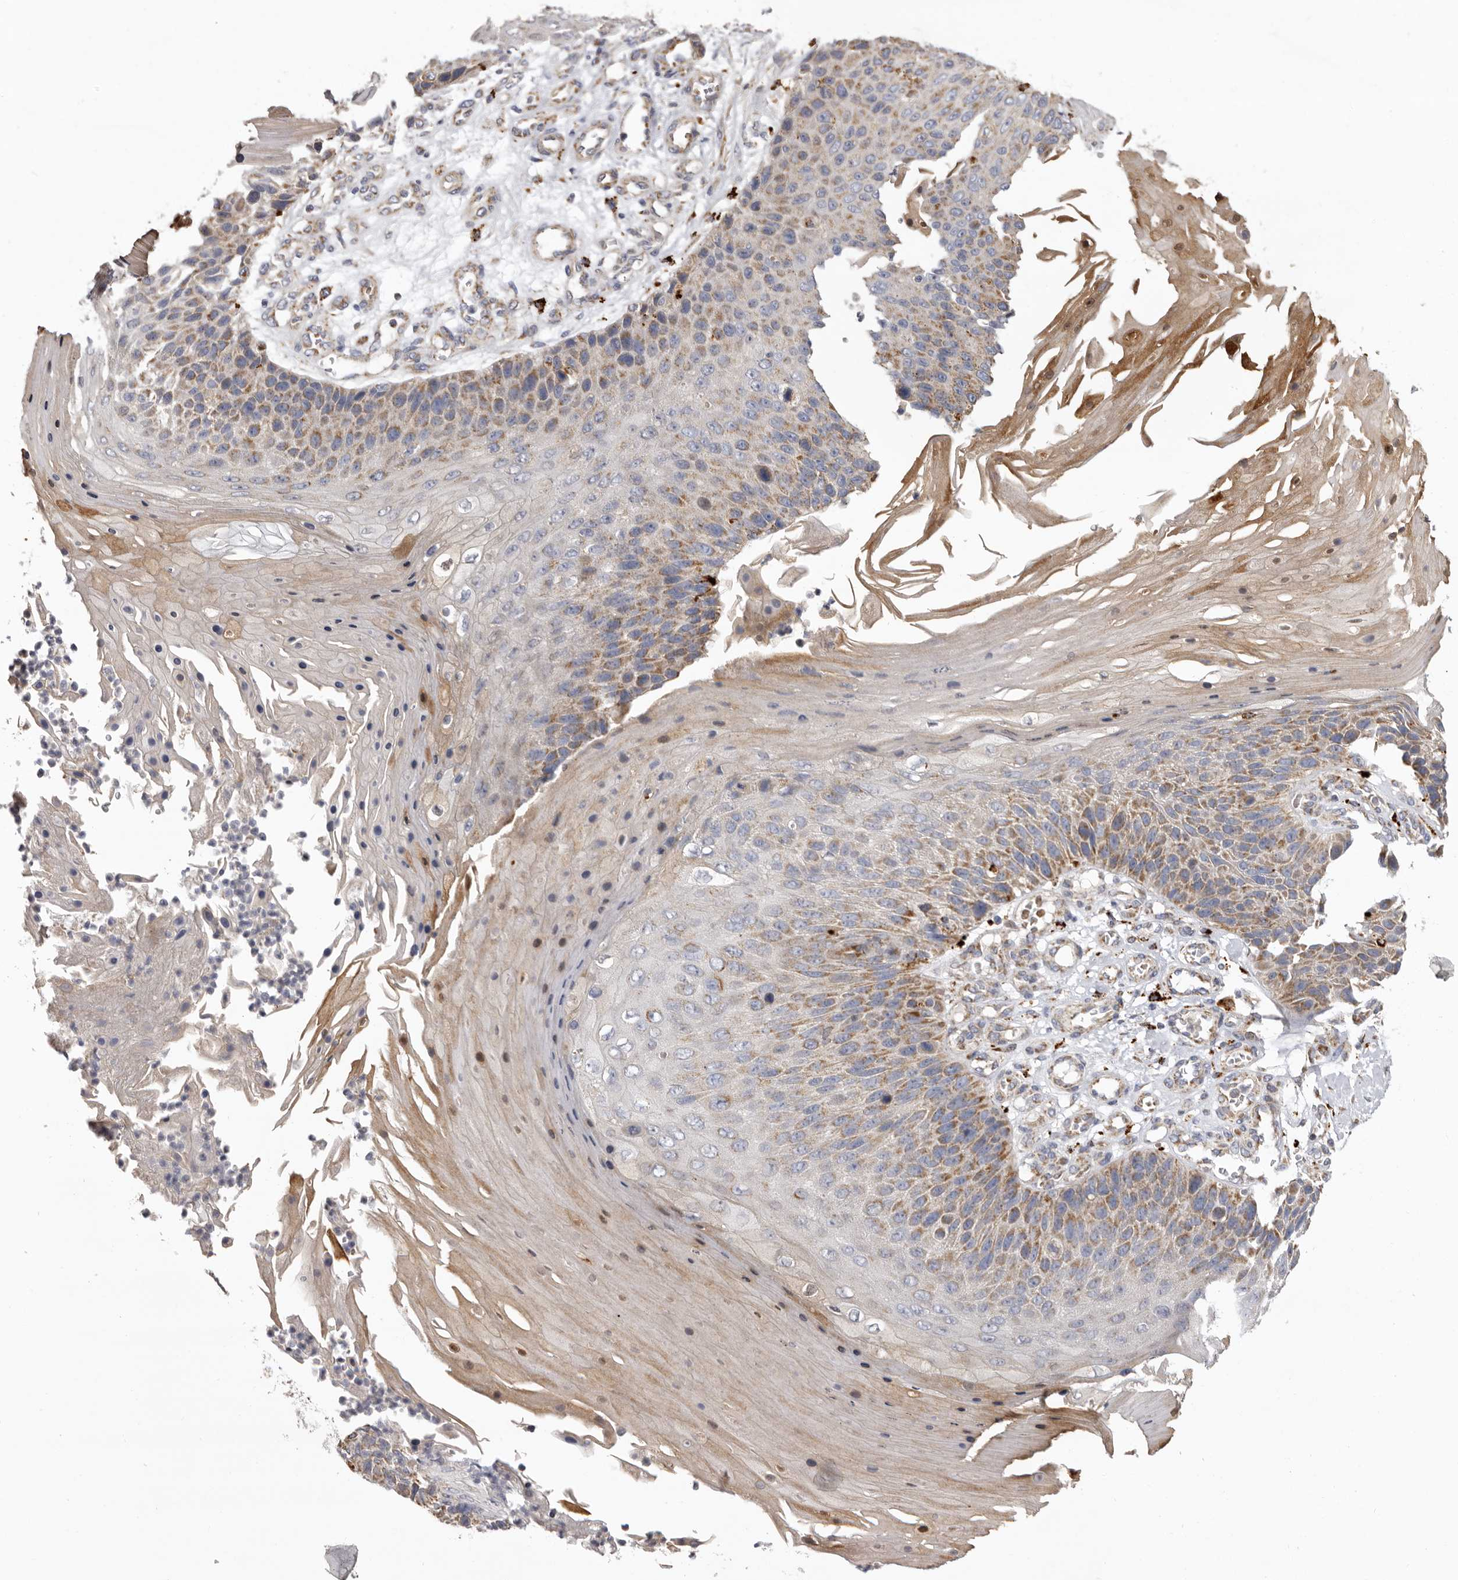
{"staining": {"intensity": "moderate", "quantity": "25%-75%", "location": "cytoplasmic/membranous"}, "tissue": "skin cancer", "cell_type": "Tumor cells", "image_type": "cancer", "snomed": [{"axis": "morphology", "description": "Squamous cell carcinoma, NOS"}, {"axis": "topography", "description": "Skin"}], "caption": "Immunohistochemical staining of human skin squamous cell carcinoma demonstrates moderate cytoplasmic/membranous protein expression in approximately 25%-75% of tumor cells.", "gene": "MECR", "patient": {"sex": "female", "age": 88}}